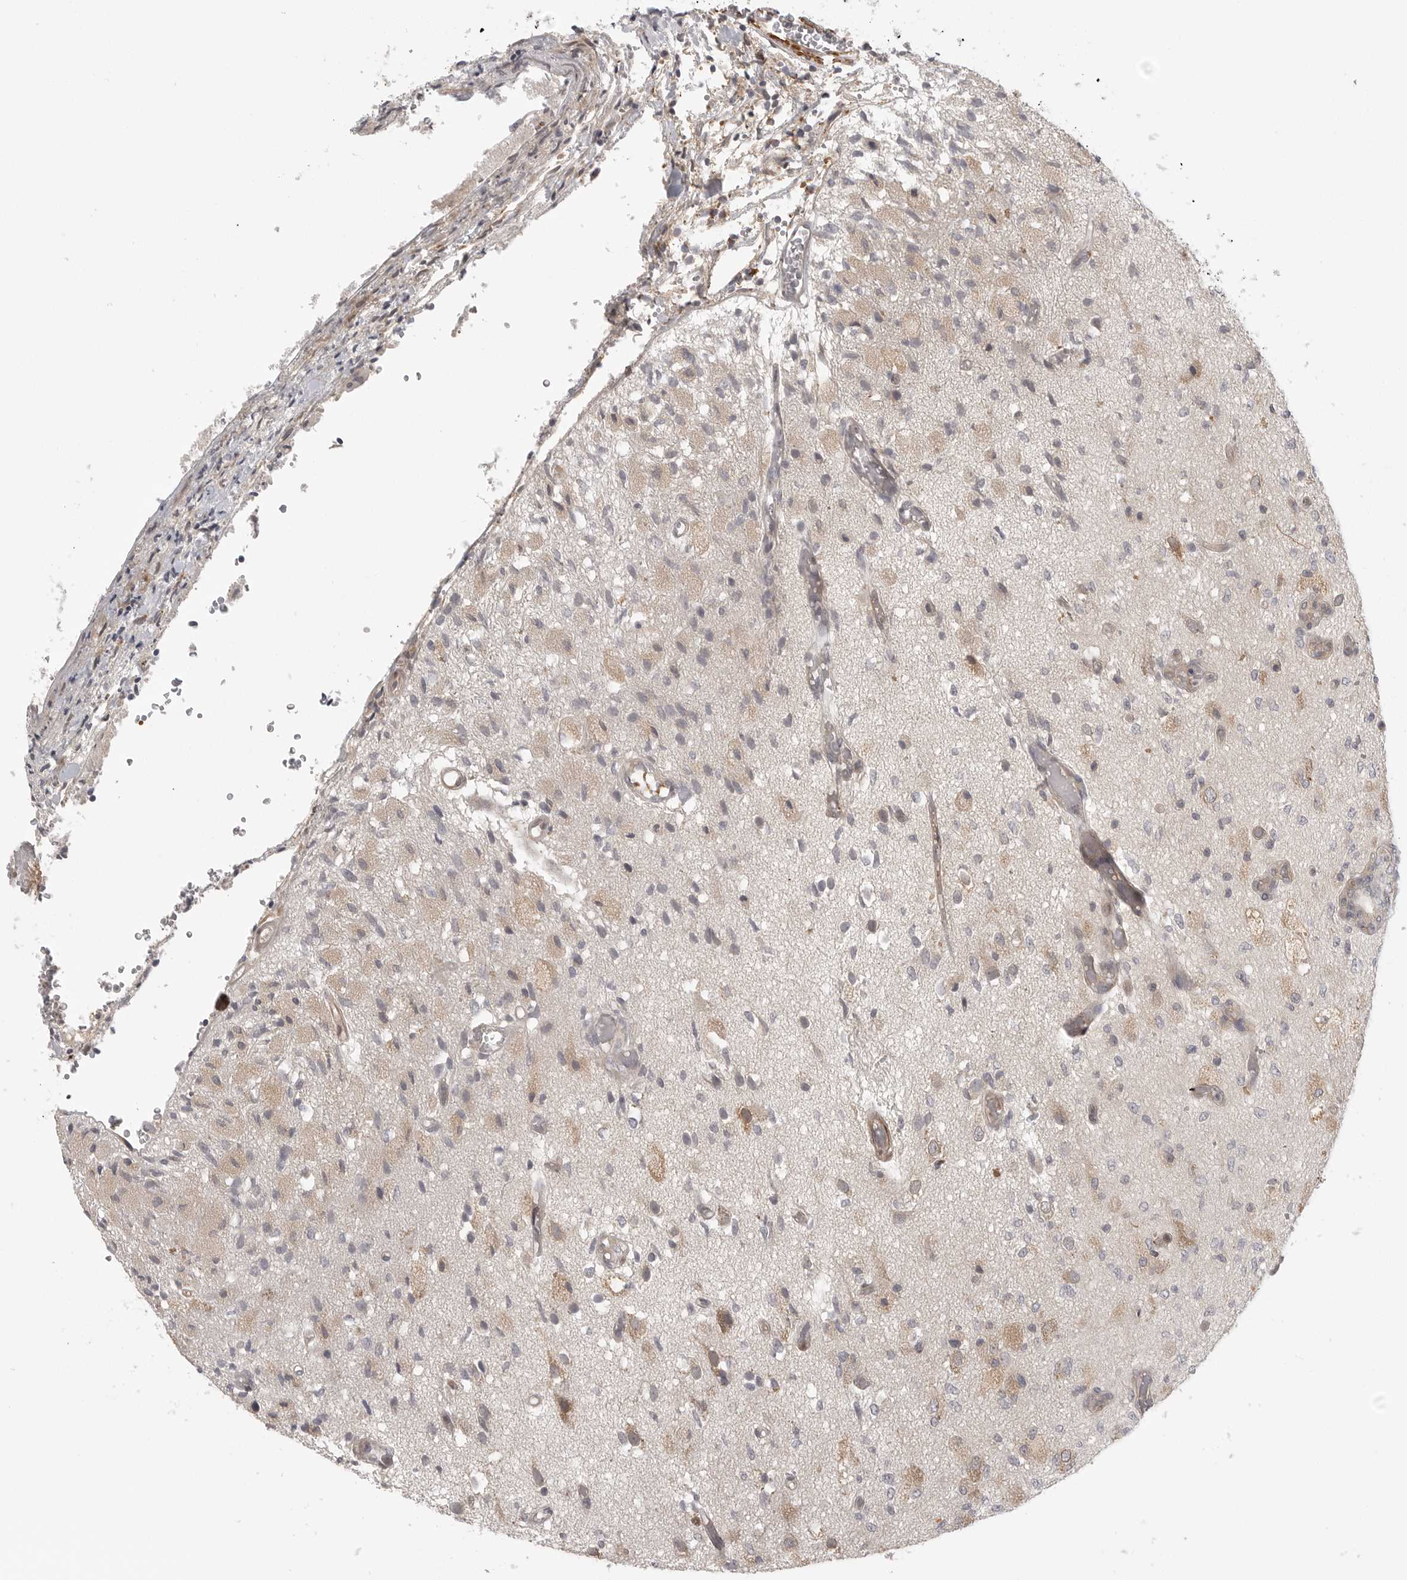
{"staining": {"intensity": "weak", "quantity": "25%-75%", "location": "cytoplasmic/membranous"}, "tissue": "glioma", "cell_type": "Tumor cells", "image_type": "cancer", "snomed": [{"axis": "morphology", "description": "Normal tissue, NOS"}, {"axis": "morphology", "description": "Glioma, malignant, High grade"}, {"axis": "topography", "description": "Cerebral cortex"}], "caption": "Tumor cells show weak cytoplasmic/membranous staining in about 25%-75% of cells in glioma.", "gene": "CCPG1", "patient": {"sex": "male", "age": 77}}